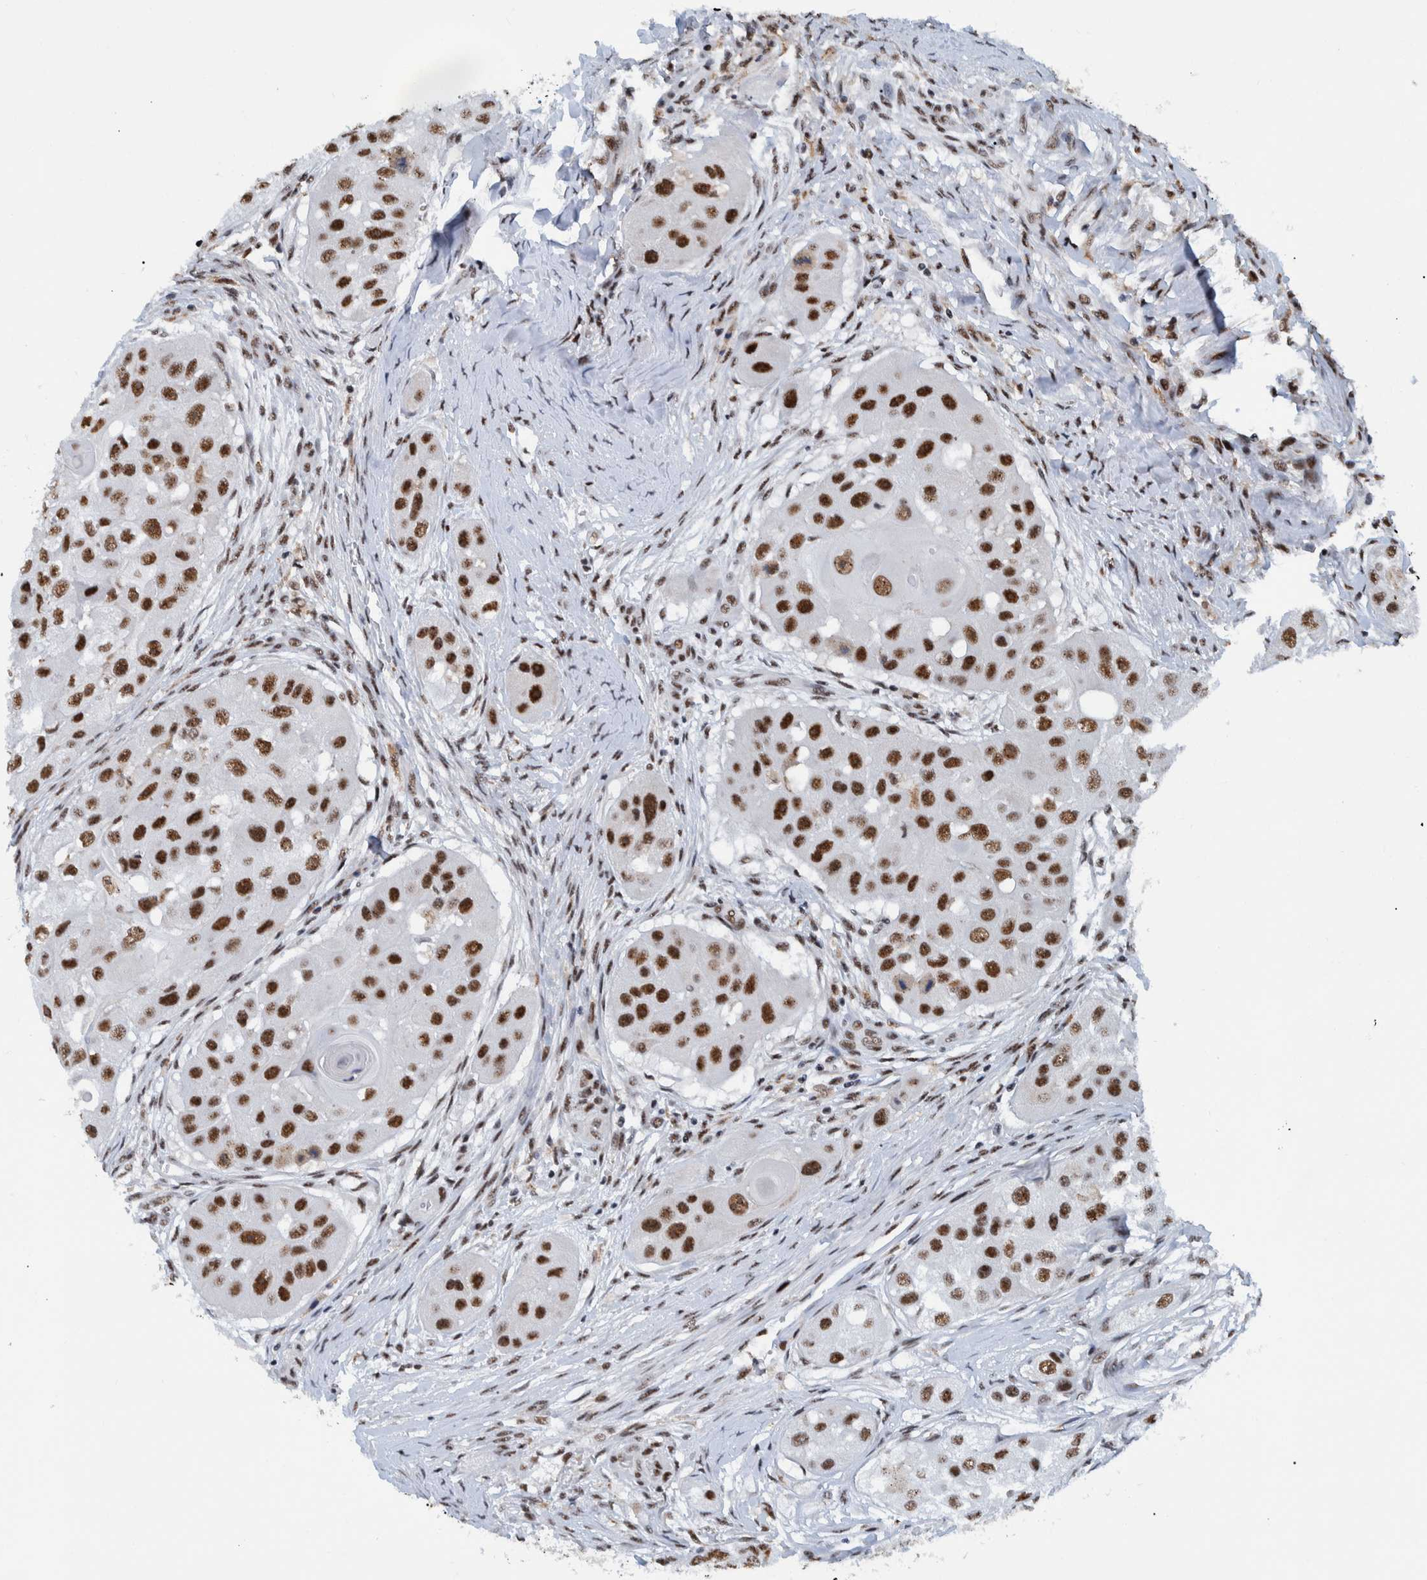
{"staining": {"intensity": "strong", "quantity": ">75%", "location": "nuclear"}, "tissue": "head and neck cancer", "cell_type": "Tumor cells", "image_type": "cancer", "snomed": [{"axis": "morphology", "description": "Normal tissue, NOS"}, {"axis": "morphology", "description": "Squamous cell carcinoma, NOS"}, {"axis": "topography", "description": "Skeletal muscle"}, {"axis": "topography", "description": "Head-Neck"}], "caption": "An image showing strong nuclear positivity in about >75% of tumor cells in squamous cell carcinoma (head and neck), as visualized by brown immunohistochemical staining.", "gene": "EFTUD2", "patient": {"sex": "male", "age": 51}}